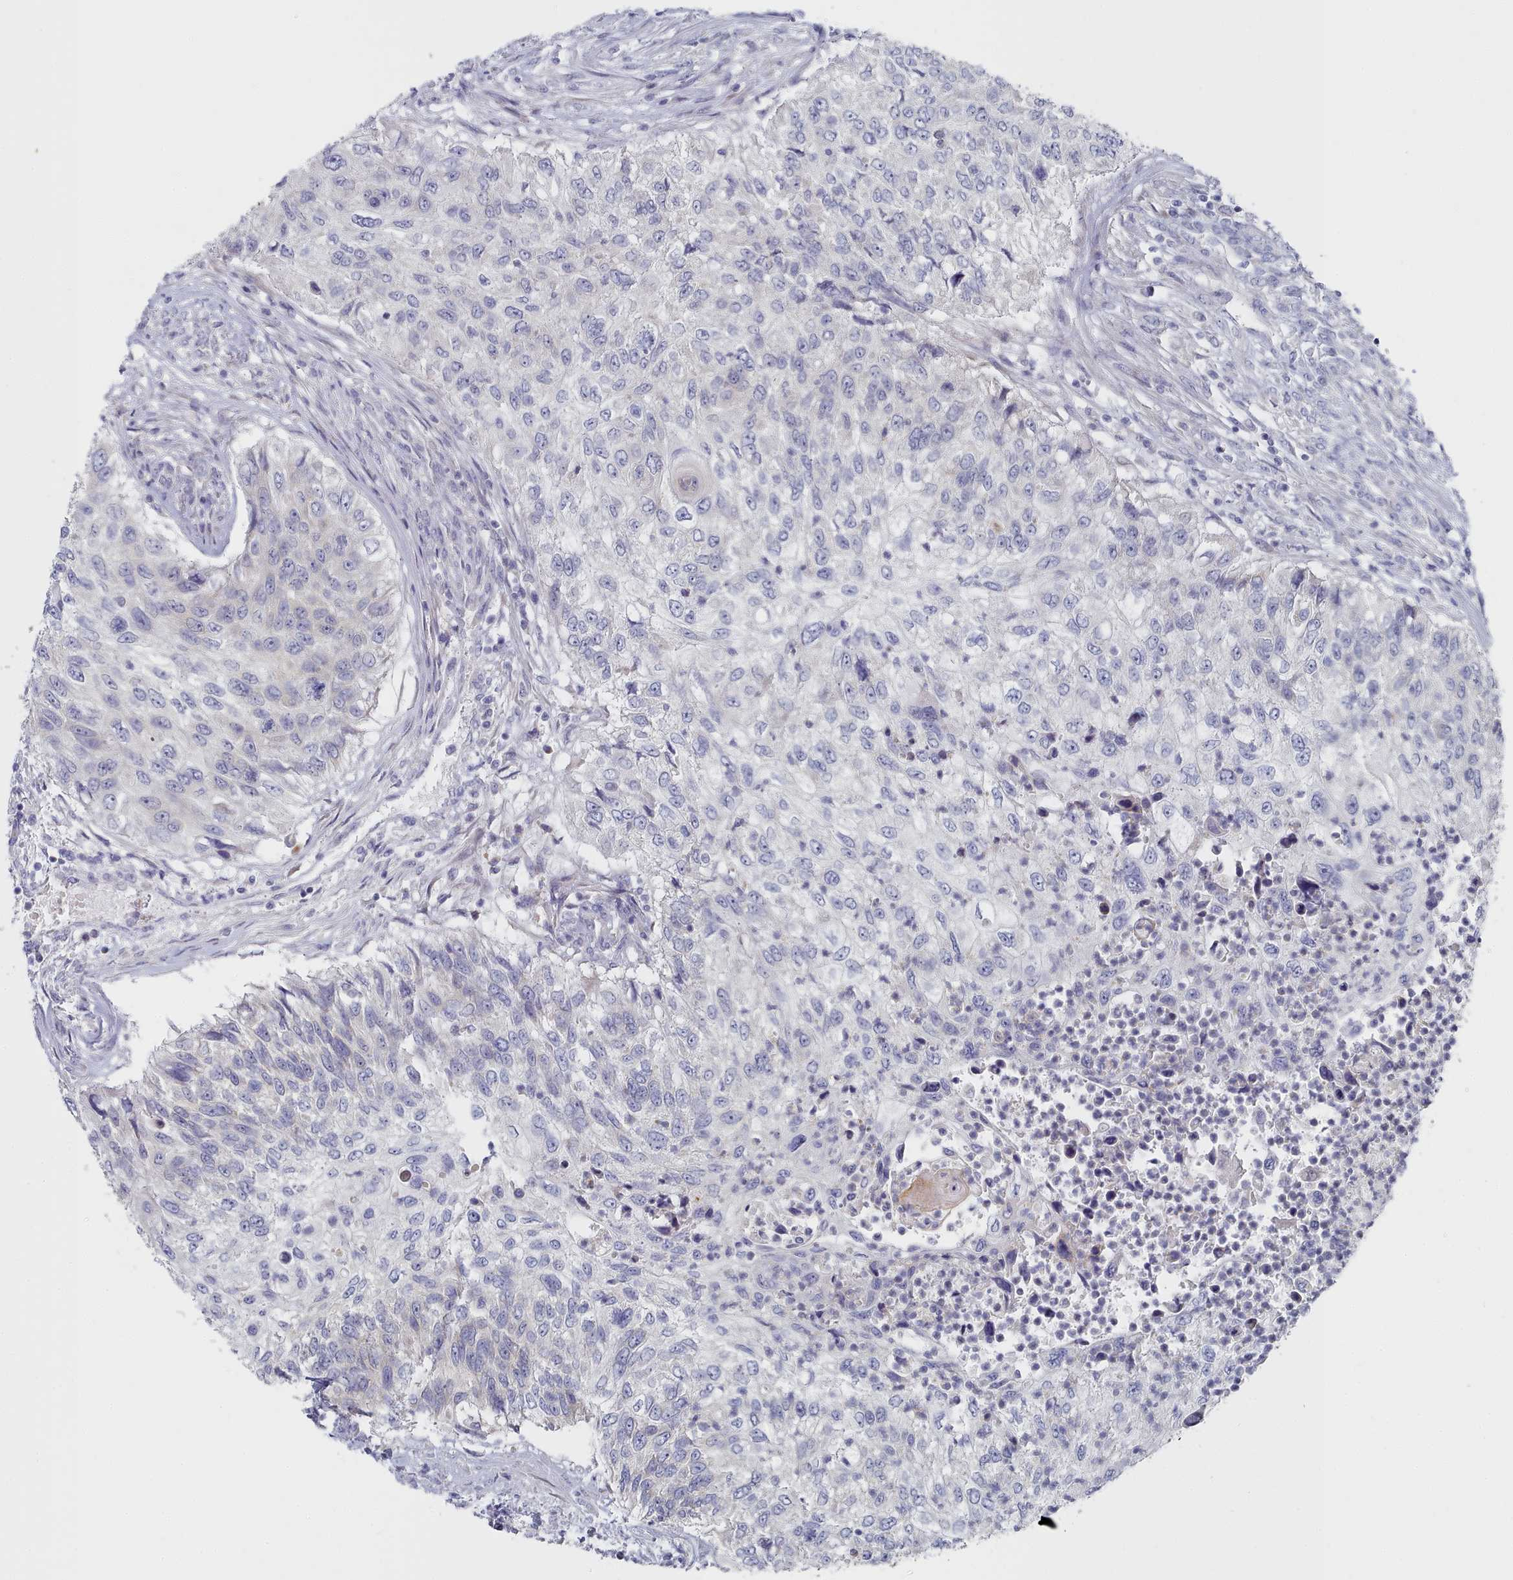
{"staining": {"intensity": "negative", "quantity": "none", "location": "none"}, "tissue": "urothelial cancer", "cell_type": "Tumor cells", "image_type": "cancer", "snomed": [{"axis": "morphology", "description": "Urothelial carcinoma, High grade"}, {"axis": "topography", "description": "Urinary bladder"}], "caption": "Tumor cells are negative for protein expression in human urothelial cancer. The staining was performed using DAB (3,3'-diaminobenzidine) to visualize the protein expression in brown, while the nuclei were stained in blue with hematoxylin (Magnification: 20x).", "gene": "TYW1B", "patient": {"sex": "female", "age": 60}}